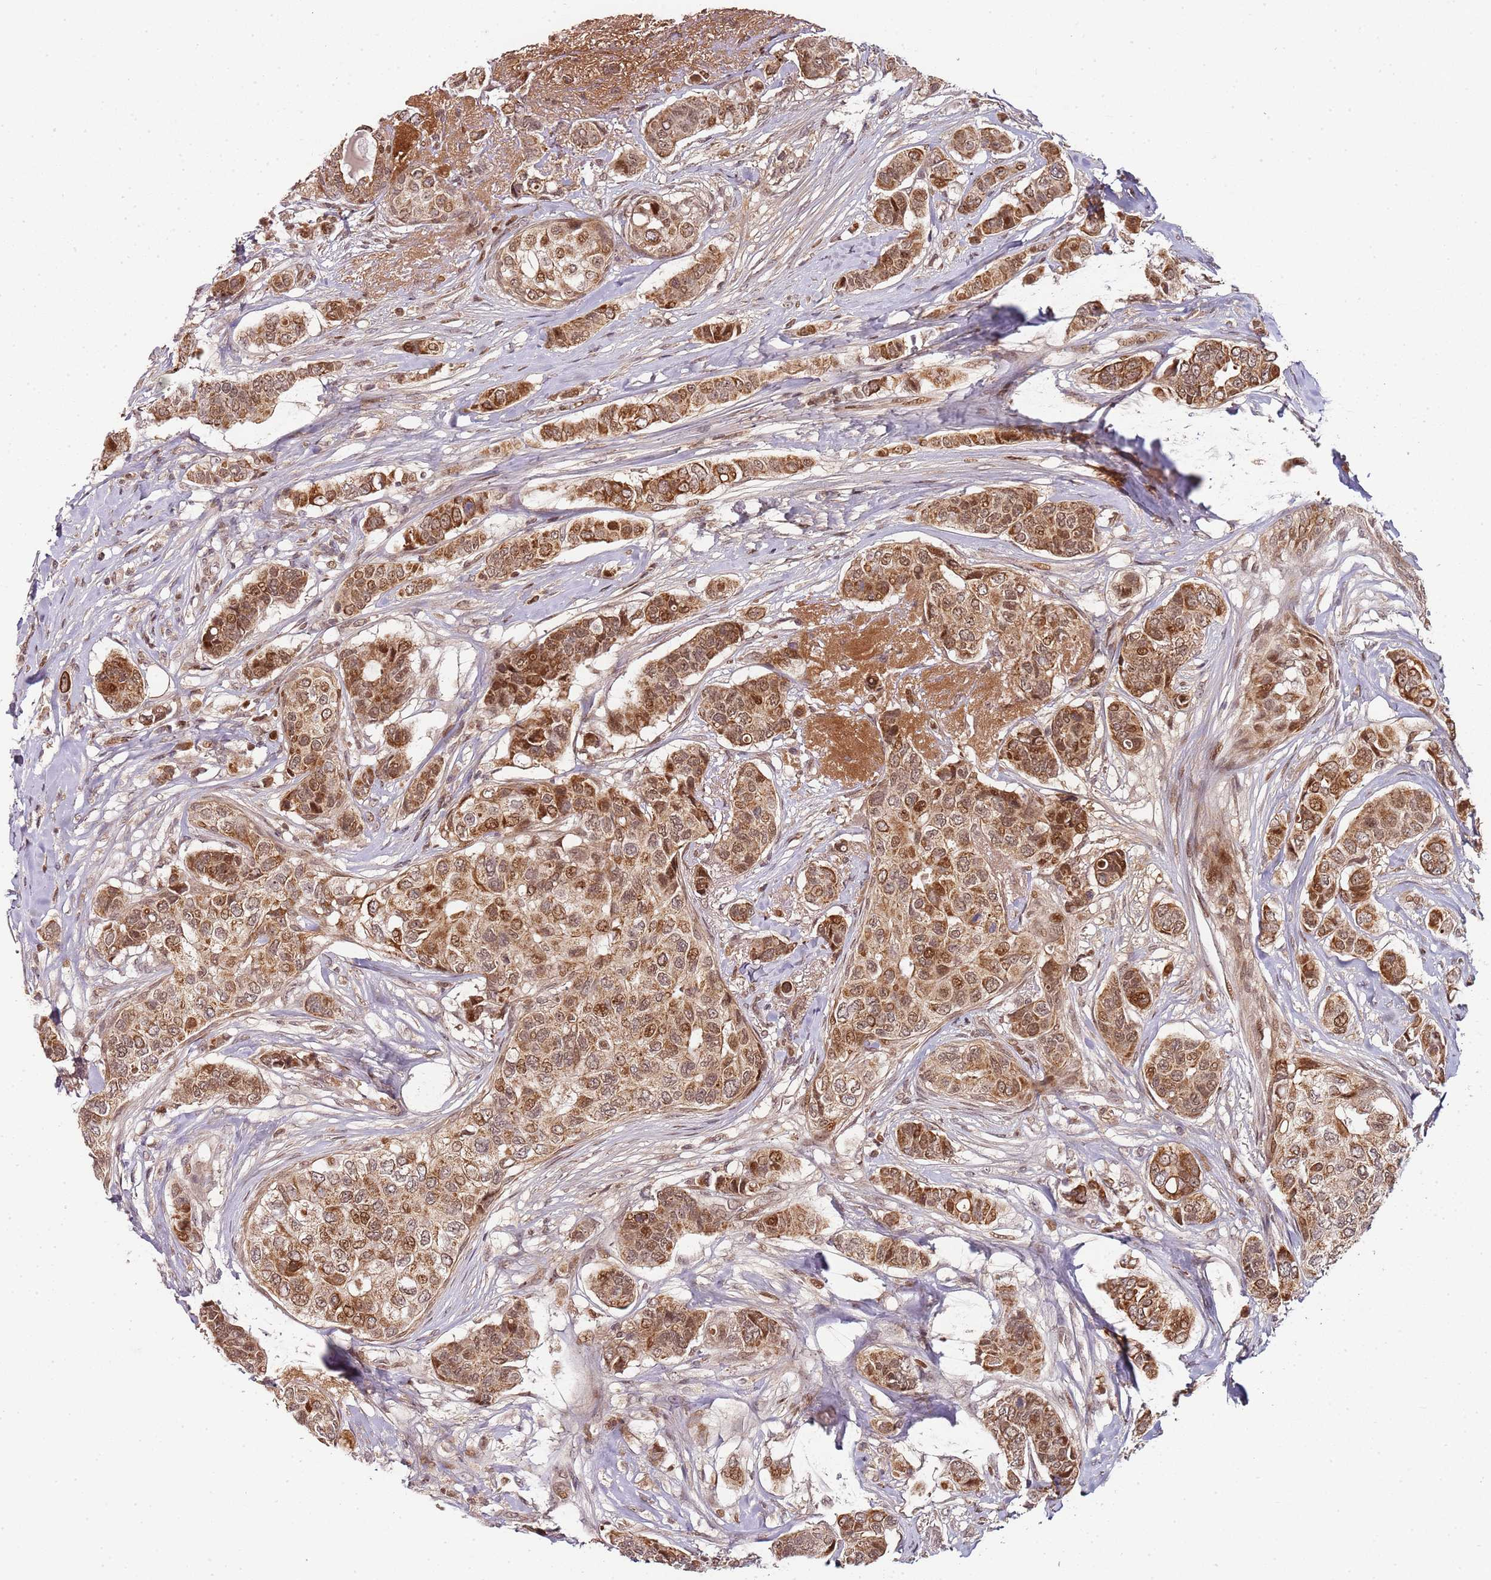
{"staining": {"intensity": "strong", "quantity": "25%-75%", "location": "cytoplasmic/membranous,nuclear"}, "tissue": "breast cancer", "cell_type": "Tumor cells", "image_type": "cancer", "snomed": [{"axis": "morphology", "description": "Lobular carcinoma"}, {"axis": "topography", "description": "Breast"}], "caption": "There is high levels of strong cytoplasmic/membranous and nuclear positivity in tumor cells of breast cancer, as demonstrated by immunohistochemical staining (brown color).", "gene": "EDC3", "patient": {"sex": "female", "age": 51}}